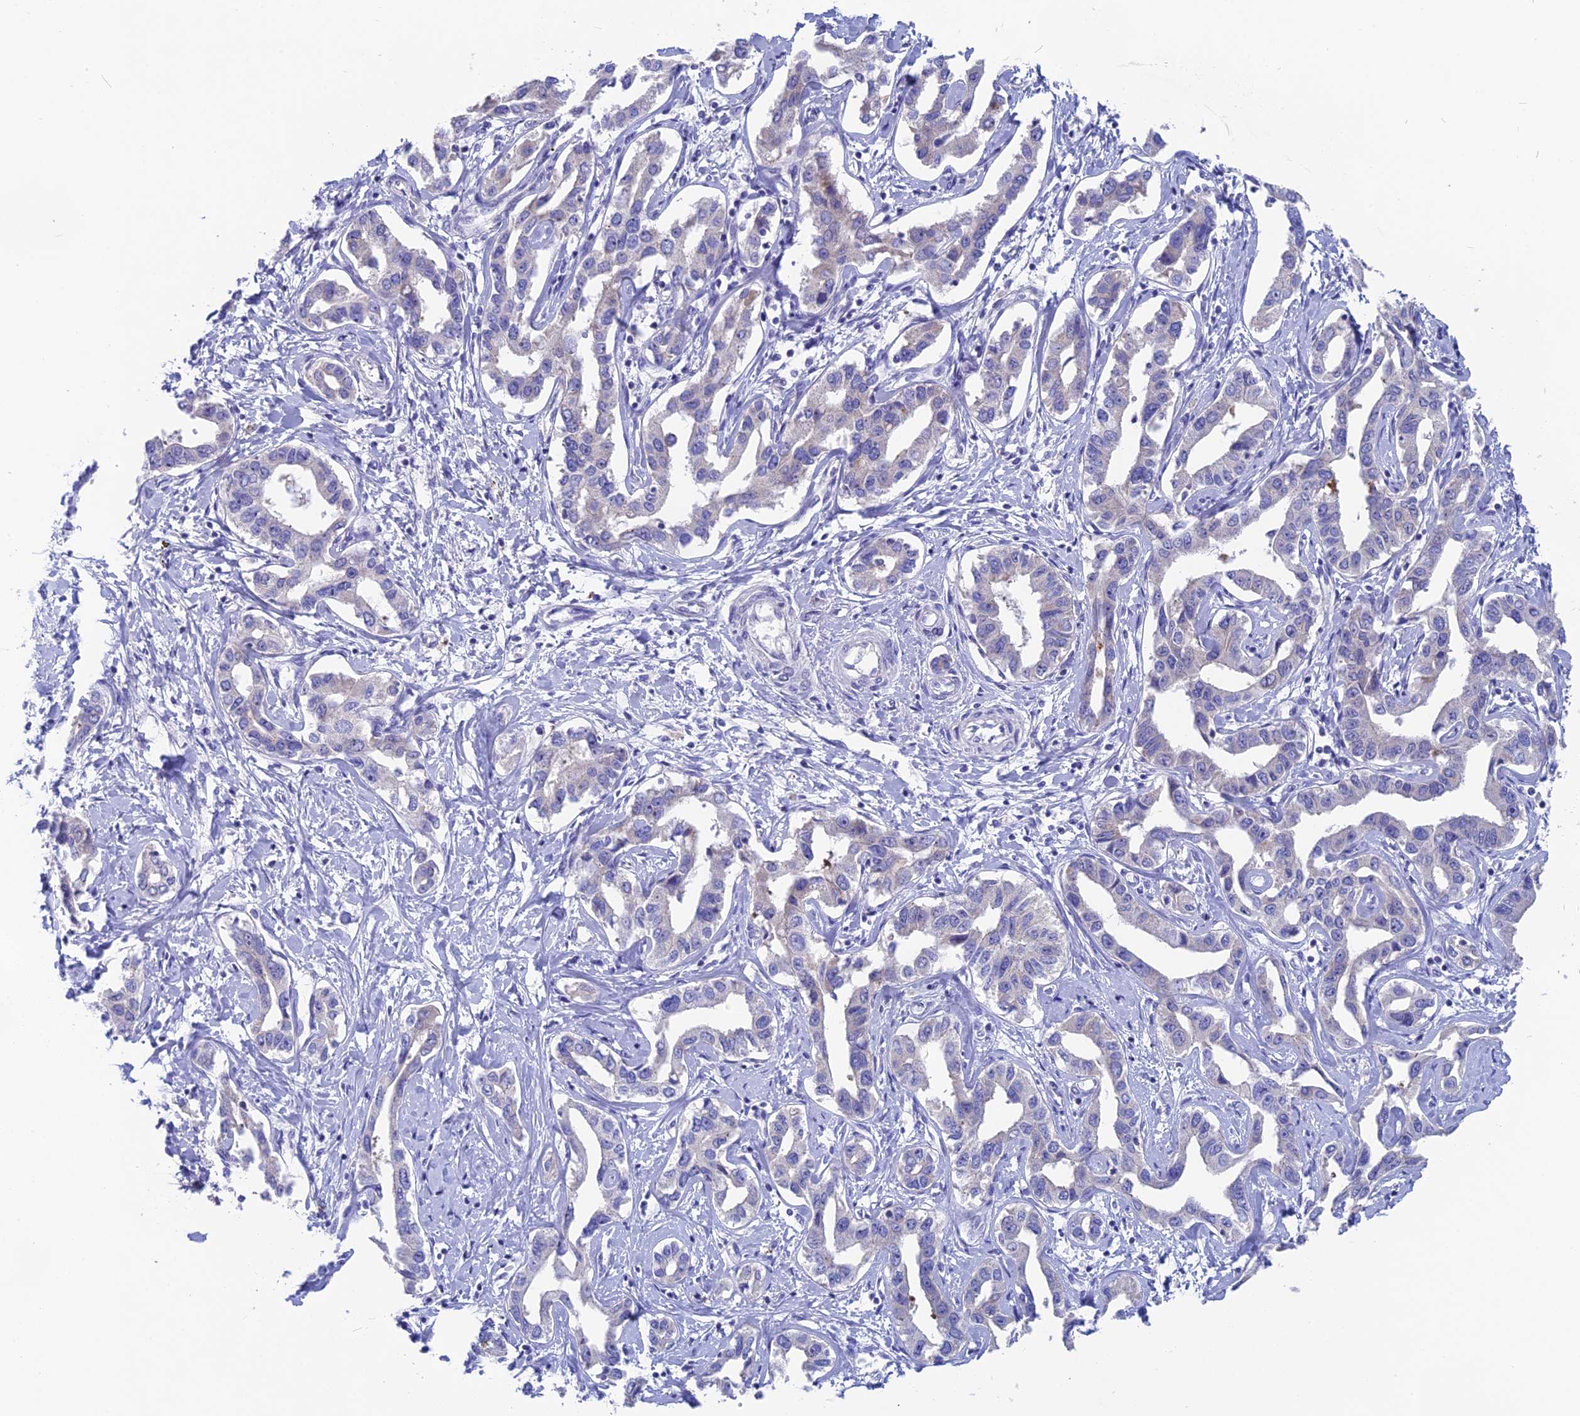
{"staining": {"intensity": "negative", "quantity": "none", "location": "none"}, "tissue": "liver cancer", "cell_type": "Tumor cells", "image_type": "cancer", "snomed": [{"axis": "morphology", "description": "Cholangiocarcinoma"}, {"axis": "topography", "description": "Liver"}], "caption": "The immunohistochemistry histopathology image has no significant positivity in tumor cells of cholangiocarcinoma (liver) tissue.", "gene": "TENT4B", "patient": {"sex": "male", "age": 59}}